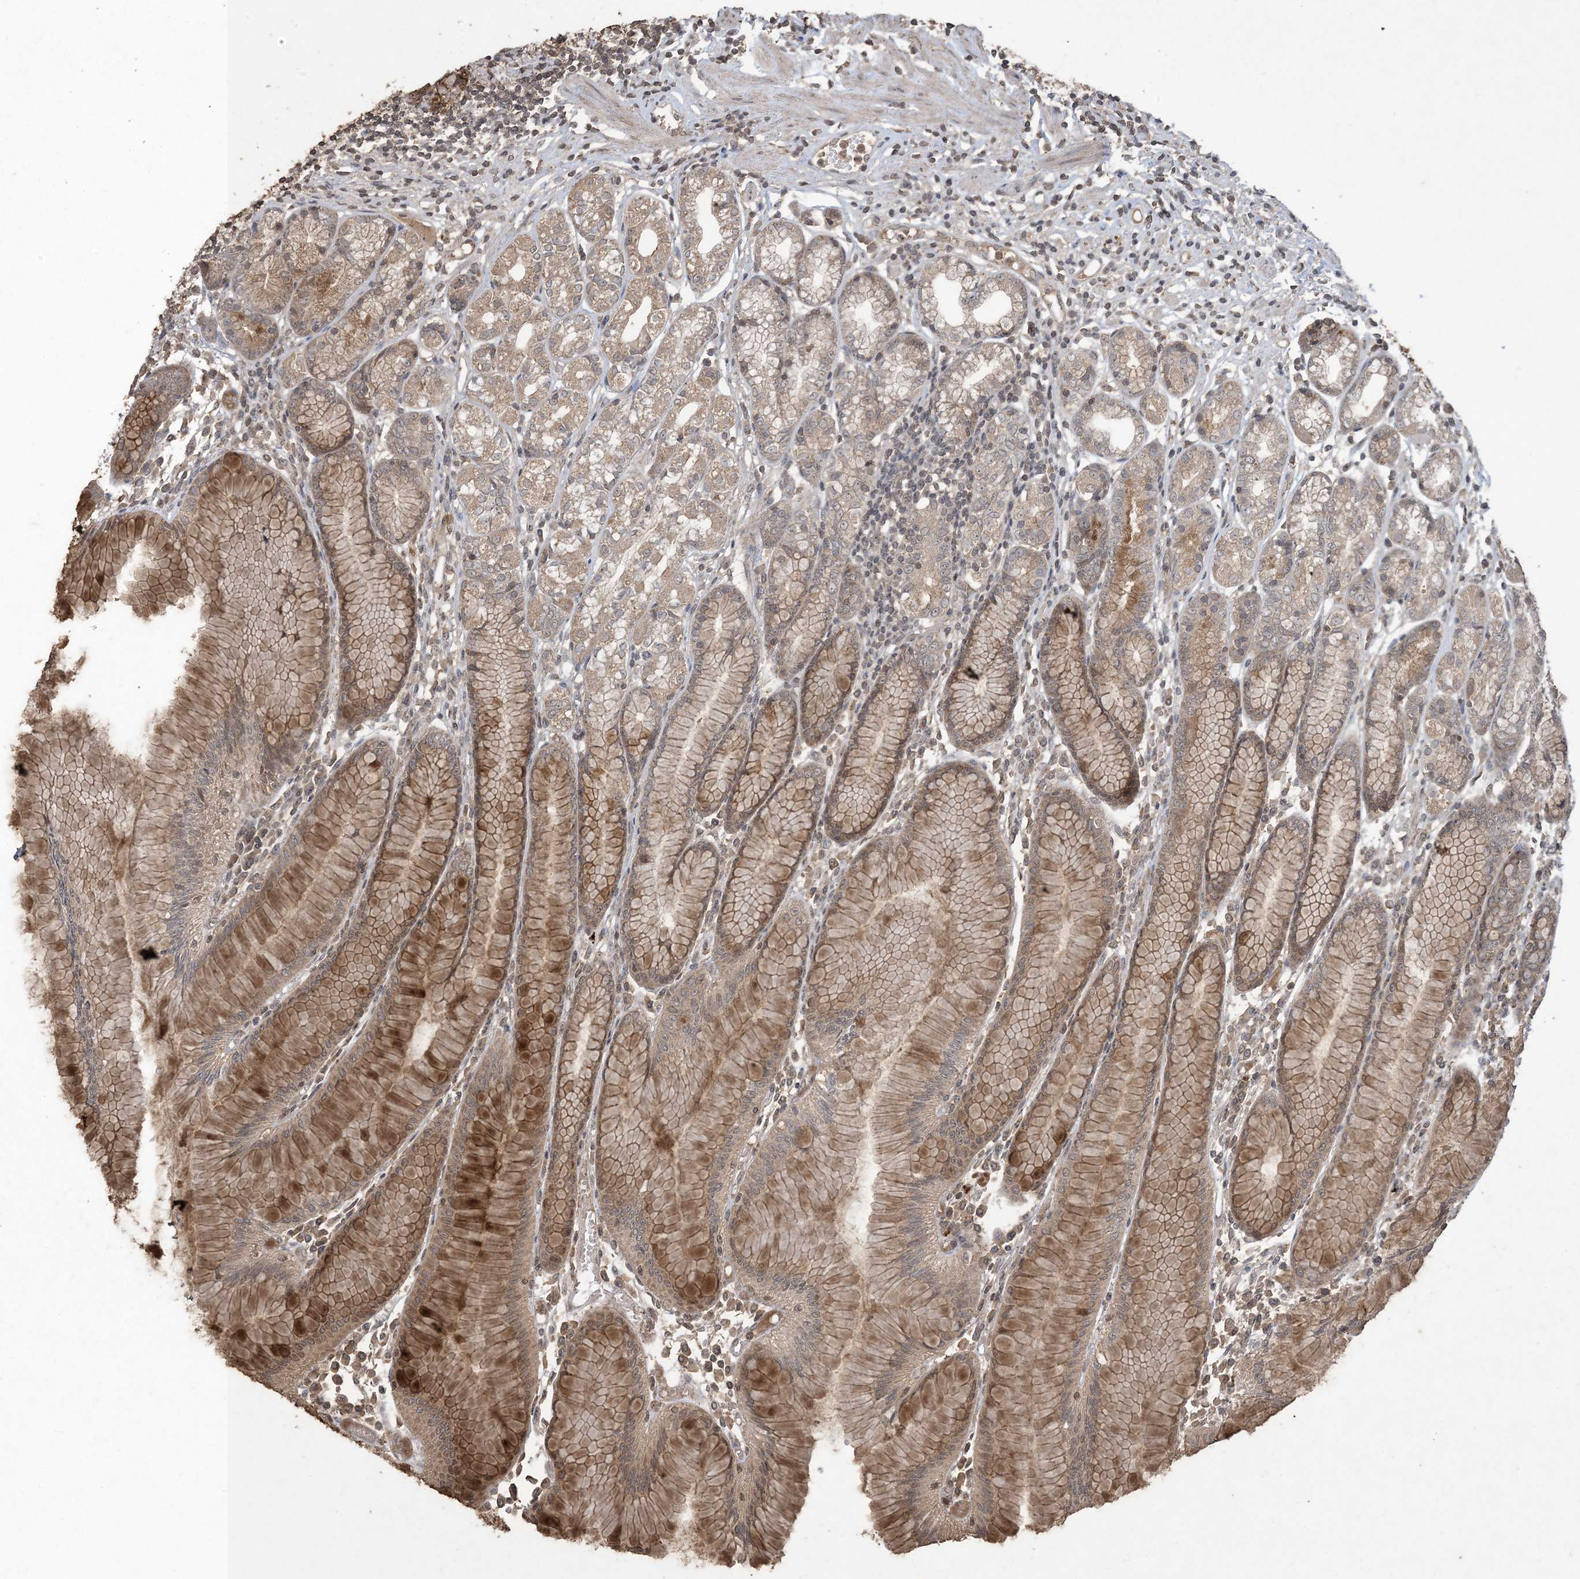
{"staining": {"intensity": "moderate", "quantity": ">75%", "location": "cytoplasmic/membranous"}, "tissue": "stomach", "cell_type": "Glandular cells", "image_type": "normal", "snomed": [{"axis": "morphology", "description": "Normal tissue, NOS"}, {"axis": "topography", "description": "Stomach"}], "caption": "Immunohistochemical staining of normal stomach shows >75% levels of moderate cytoplasmic/membranous protein expression in approximately >75% of glandular cells.", "gene": "EFCAB8", "patient": {"sex": "female", "age": 57}}